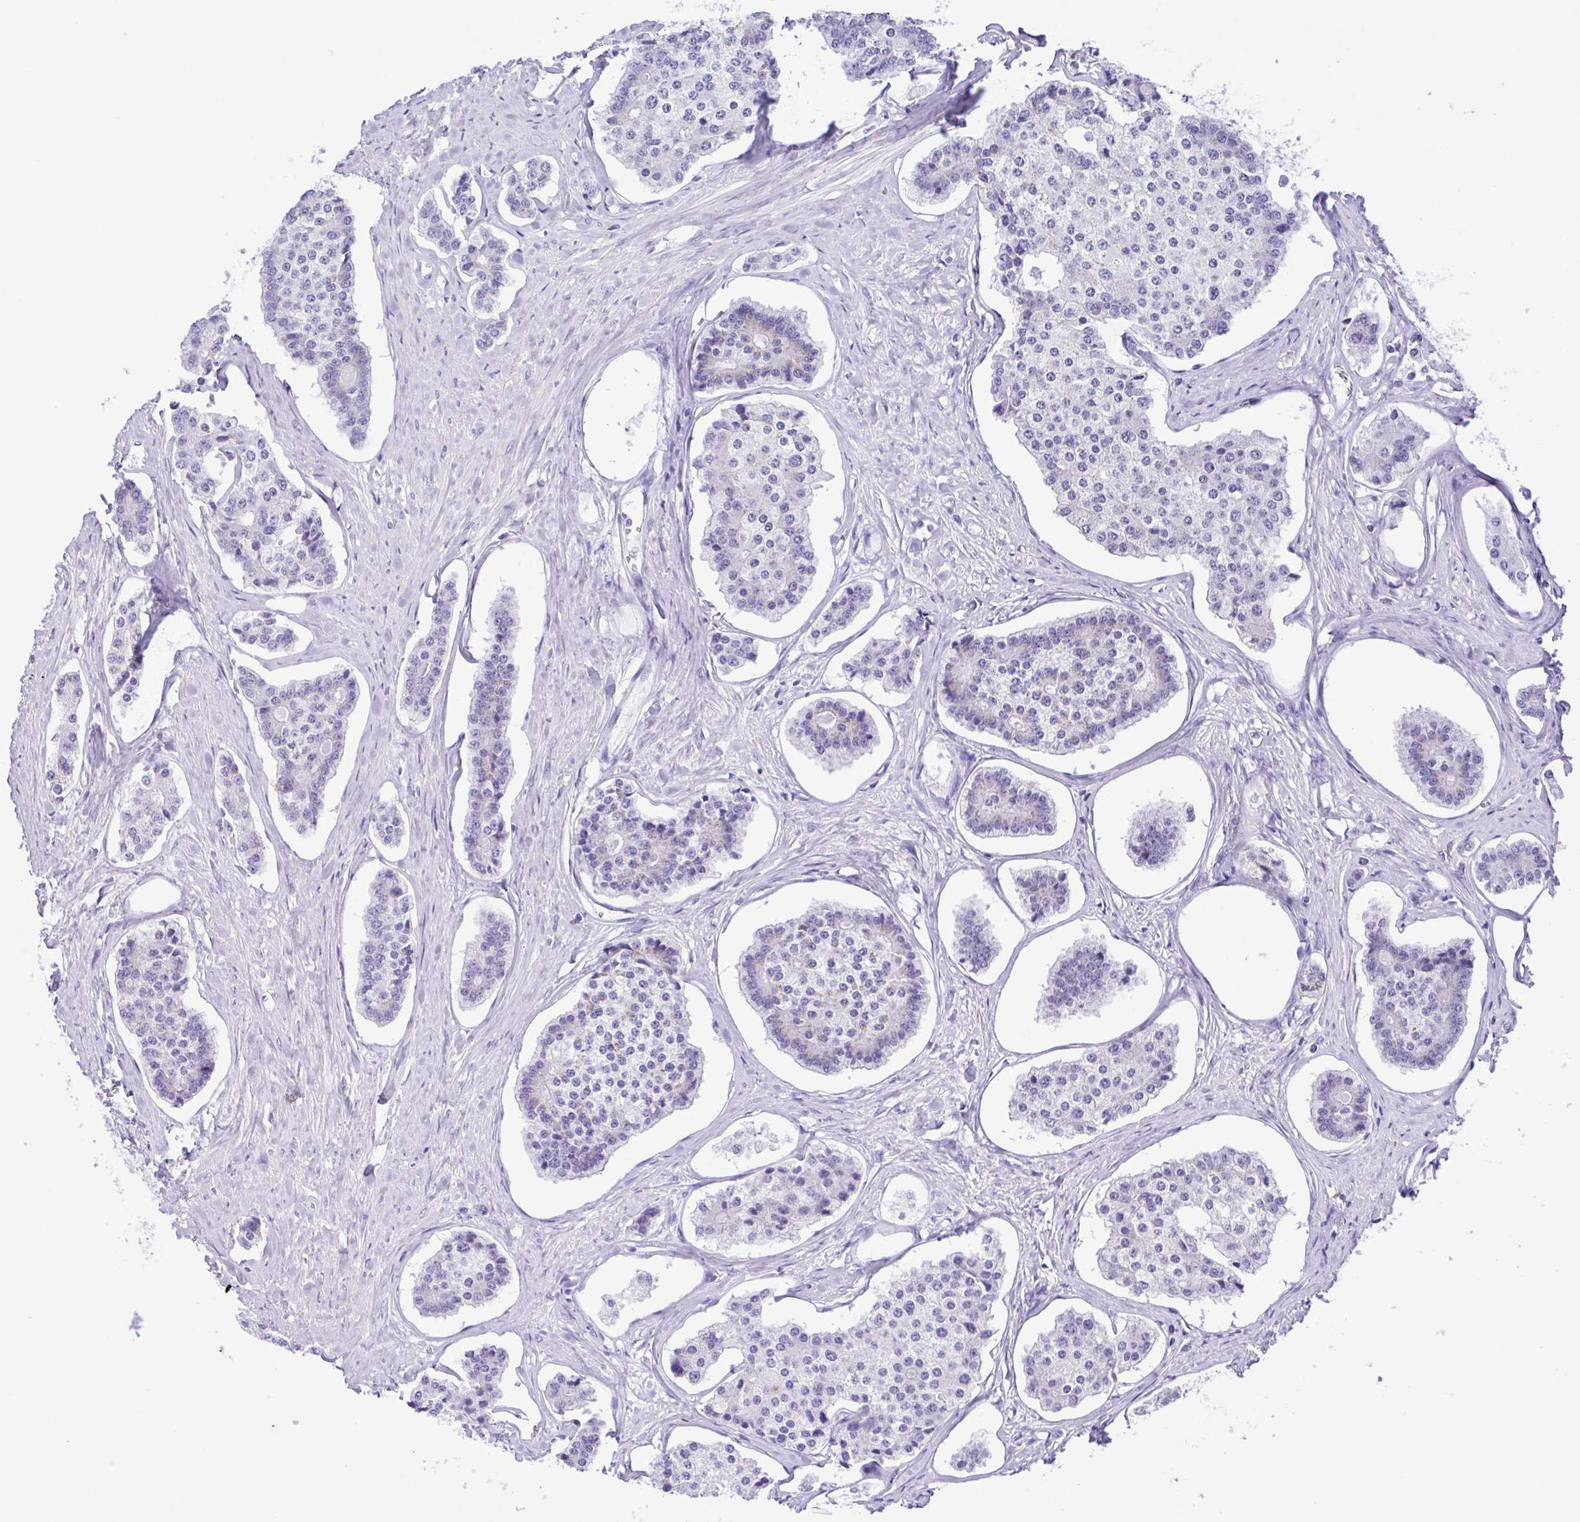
{"staining": {"intensity": "negative", "quantity": "none", "location": "none"}, "tissue": "carcinoid", "cell_type": "Tumor cells", "image_type": "cancer", "snomed": [{"axis": "morphology", "description": "Carcinoid, malignant, NOS"}, {"axis": "topography", "description": "Small intestine"}], "caption": "High power microscopy histopathology image of an immunohistochemistry histopathology image of carcinoid (malignant), revealing no significant staining in tumor cells. (Immunohistochemistry, brightfield microscopy, high magnification).", "gene": "OVGP1", "patient": {"sex": "female", "age": 65}}